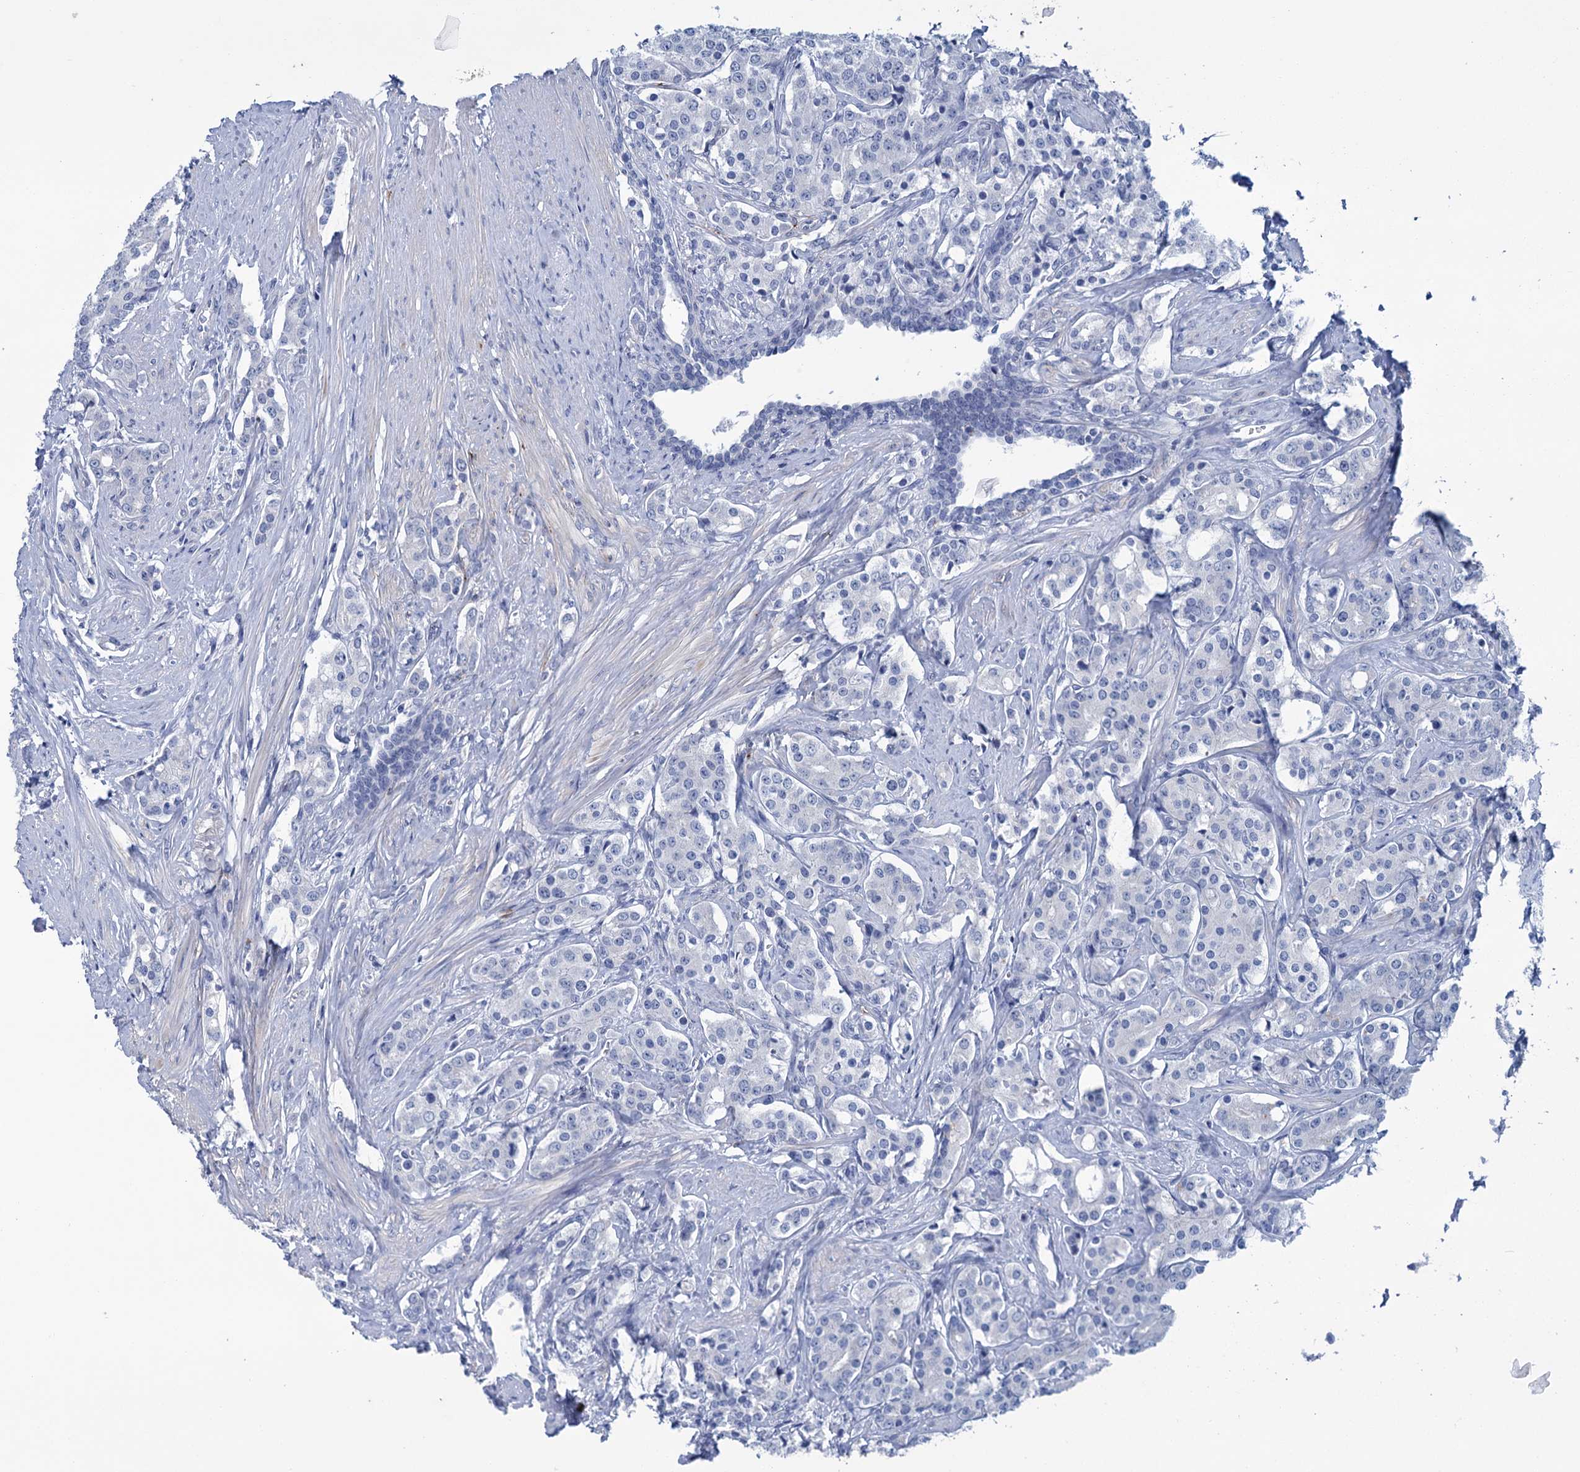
{"staining": {"intensity": "negative", "quantity": "none", "location": "none"}, "tissue": "prostate cancer", "cell_type": "Tumor cells", "image_type": "cancer", "snomed": [{"axis": "morphology", "description": "Adenocarcinoma, High grade"}, {"axis": "topography", "description": "Prostate"}], "caption": "This is an IHC image of human prostate adenocarcinoma (high-grade). There is no staining in tumor cells.", "gene": "MYOZ3", "patient": {"sex": "male", "age": 62}}